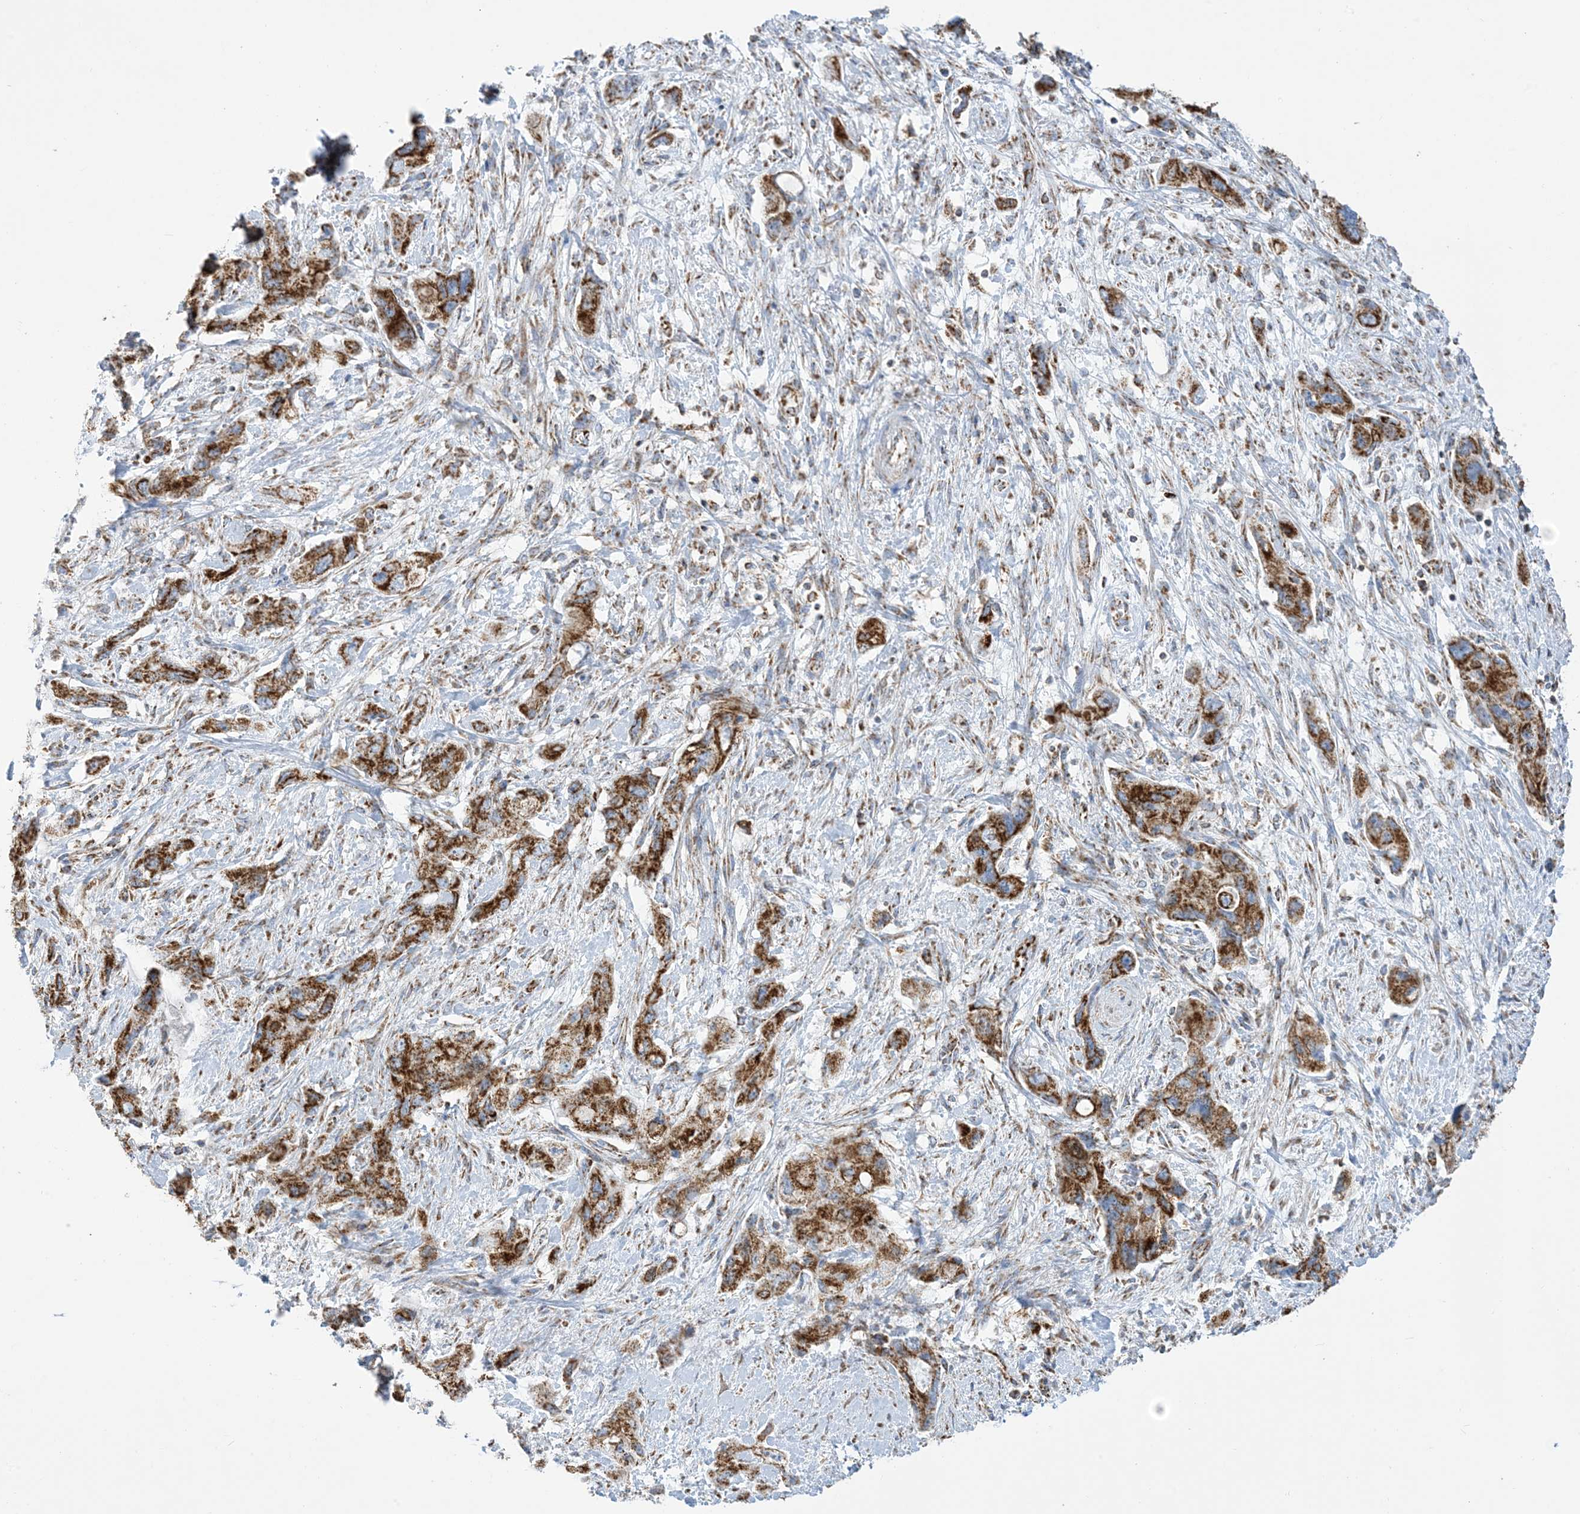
{"staining": {"intensity": "strong", "quantity": ">75%", "location": "cytoplasmic/membranous"}, "tissue": "pancreatic cancer", "cell_type": "Tumor cells", "image_type": "cancer", "snomed": [{"axis": "morphology", "description": "Adenocarcinoma, NOS"}, {"axis": "topography", "description": "Pancreas"}], "caption": "Immunohistochemical staining of human pancreatic cancer (adenocarcinoma) demonstrates strong cytoplasmic/membranous protein expression in approximately >75% of tumor cells. (DAB (3,3'-diaminobenzidine) IHC, brown staining for protein, blue staining for nuclei).", "gene": "SAMM50", "patient": {"sex": "female", "age": 73}}